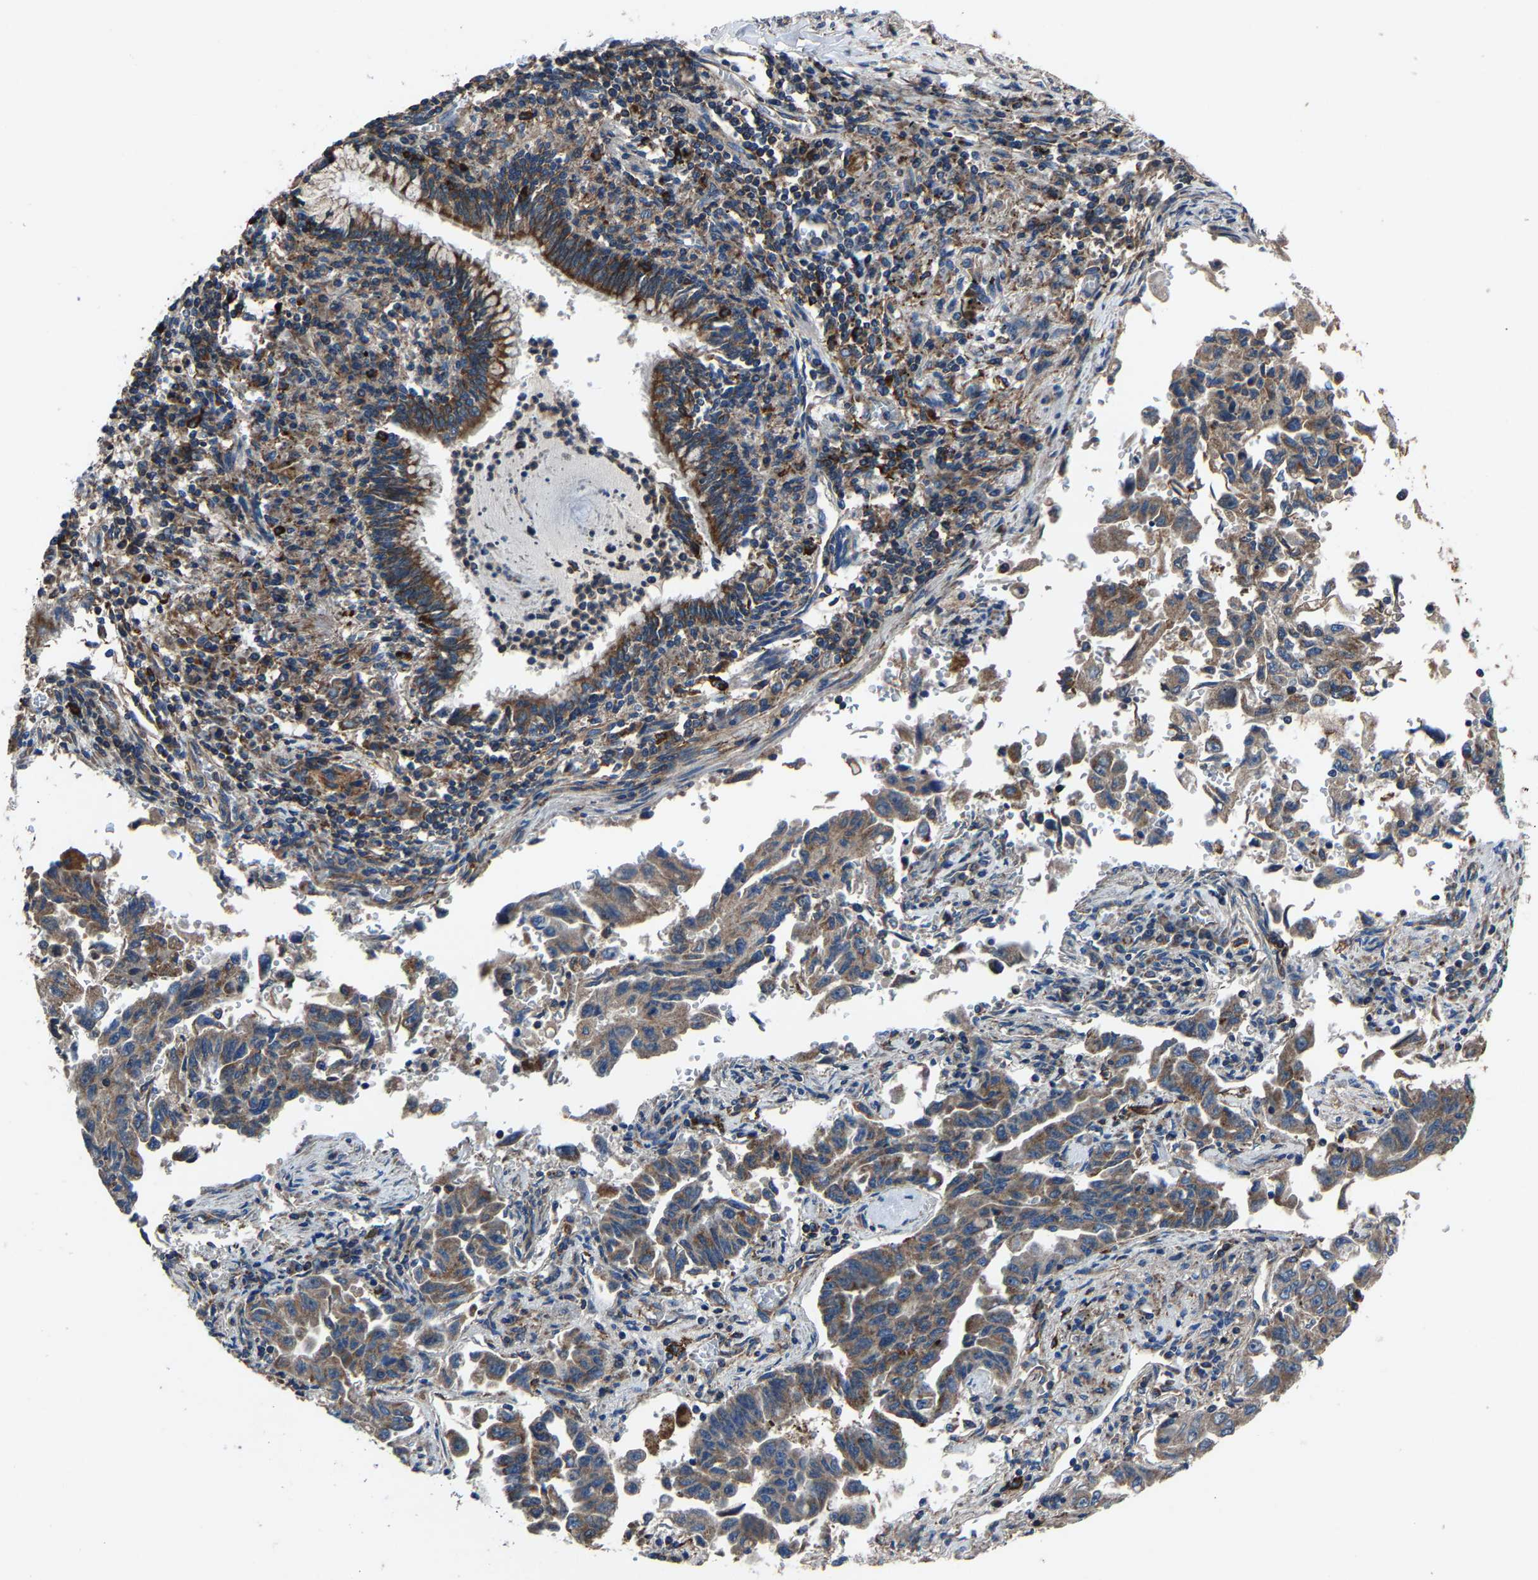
{"staining": {"intensity": "moderate", "quantity": ">75%", "location": "cytoplasmic/membranous"}, "tissue": "lung cancer", "cell_type": "Tumor cells", "image_type": "cancer", "snomed": [{"axis": "morphology", "description": "Adenocarcinoma, NOS"}, {"axis": "topography", "description": "Lung"}], "caption": "High-magnification brightfield microscopy of lung adenocarcinoma stained with DAB (3,3'-diaminobenzidine) (brown) and counterstained with hematoxylin (blue). tumor cells exhibit moderate cytoplasmic/membranous expression is identified in about>75% of cells.", "gene": "KIAA1958", "patient": {"sex": "female", "age": 51}}